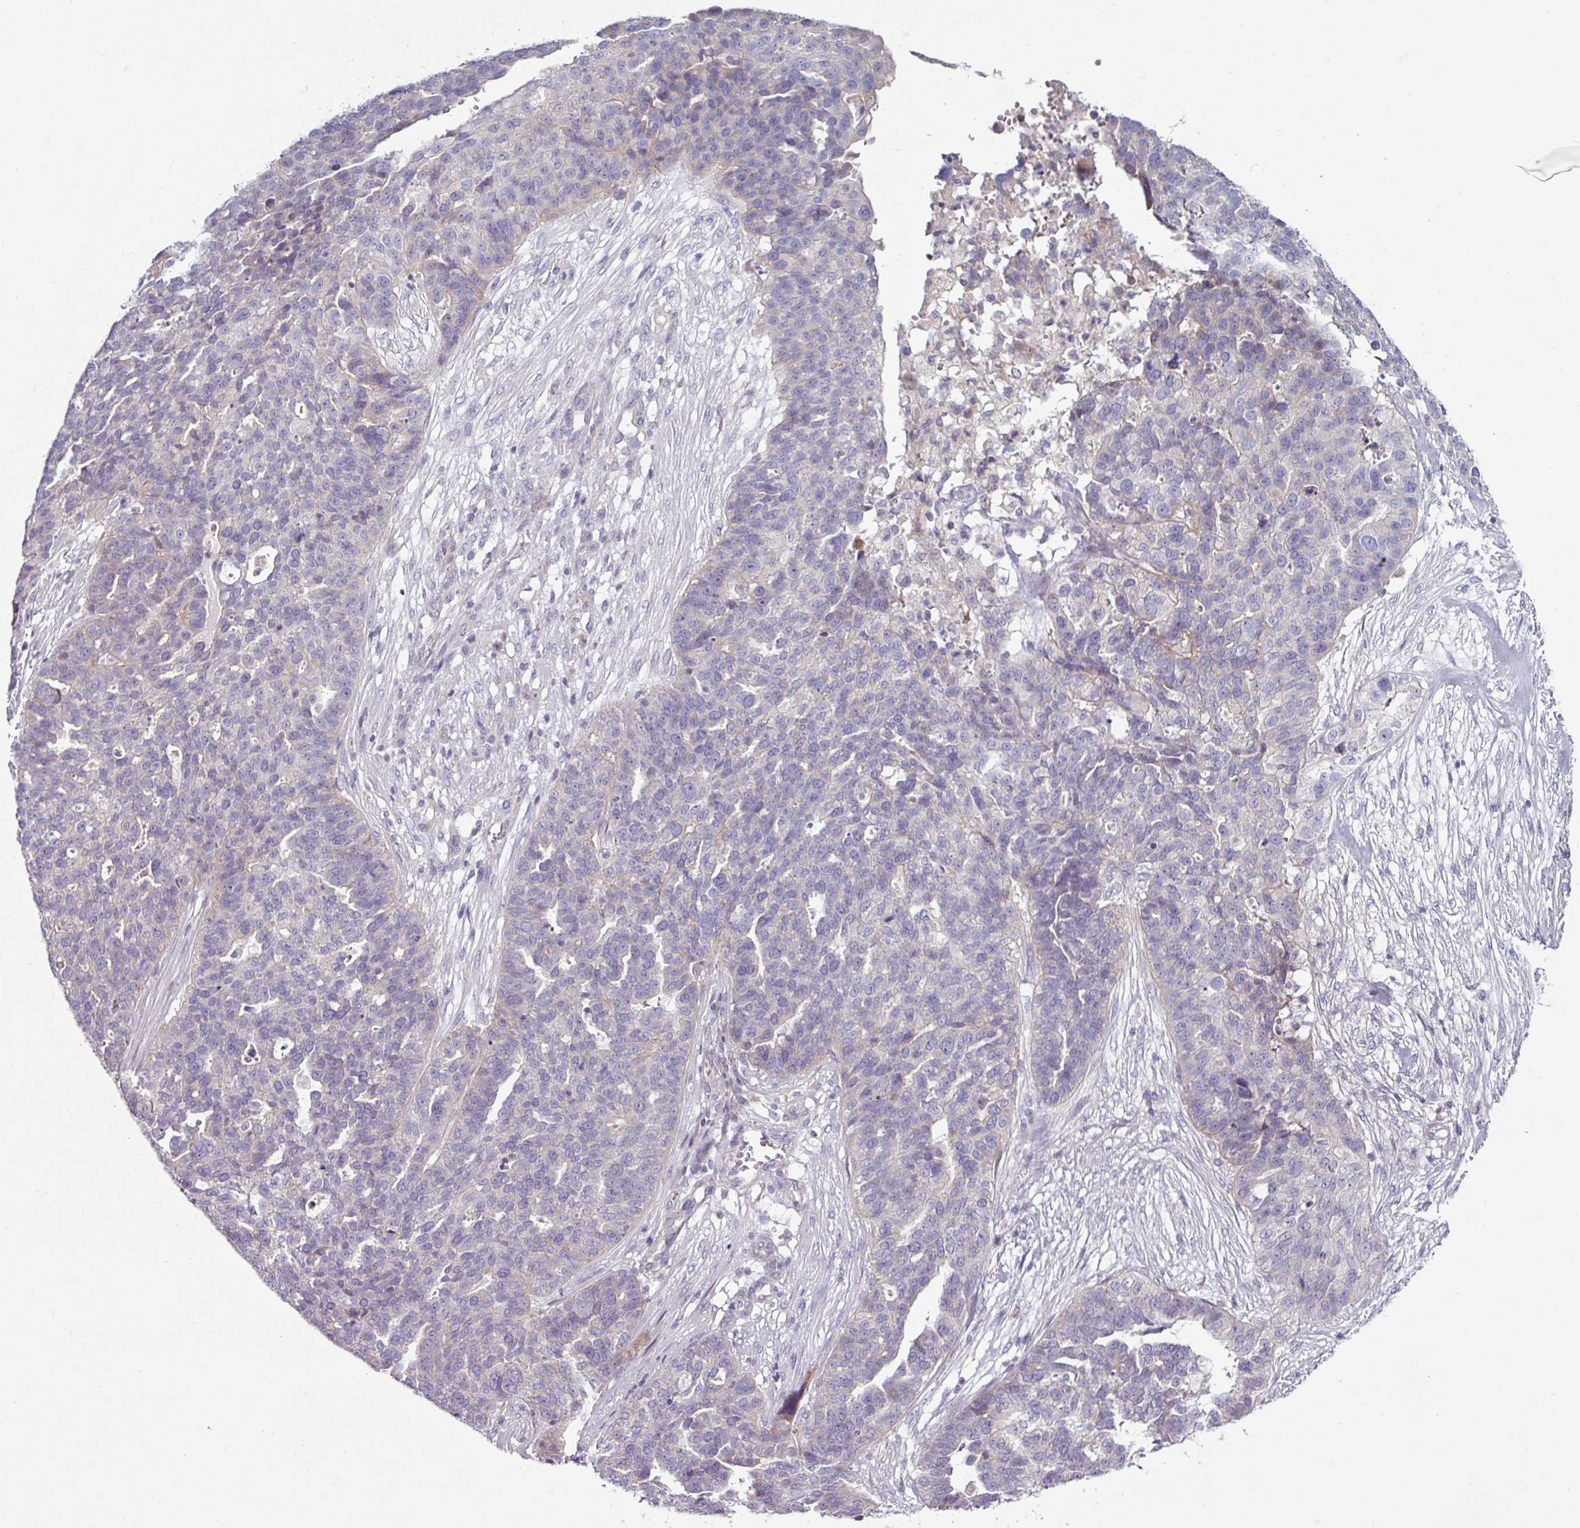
{"staining": {"intensity": "weak", "quantity": "<25%", "location": "cytoplasmic/membranous"}, "tissue": "ovarian cancer", "cell_type": "Tumor cells", "image_type": "cancer", "snomed": [{"axis": "morphology", "description": "Cystadenocarcinoma, serous, NOS"}, {"axis": "topography", "description": "Ovary"}], "caption": "High magnification brightfield microscopy of serous cystadenocarcinoma (ovarian) stained with DAB (brown) and counterstained with hematoxylin (blue): tumor cells show no significant positivity.", "gene": "MTMR14", "patient": {"sex": "female", "age": 59}}